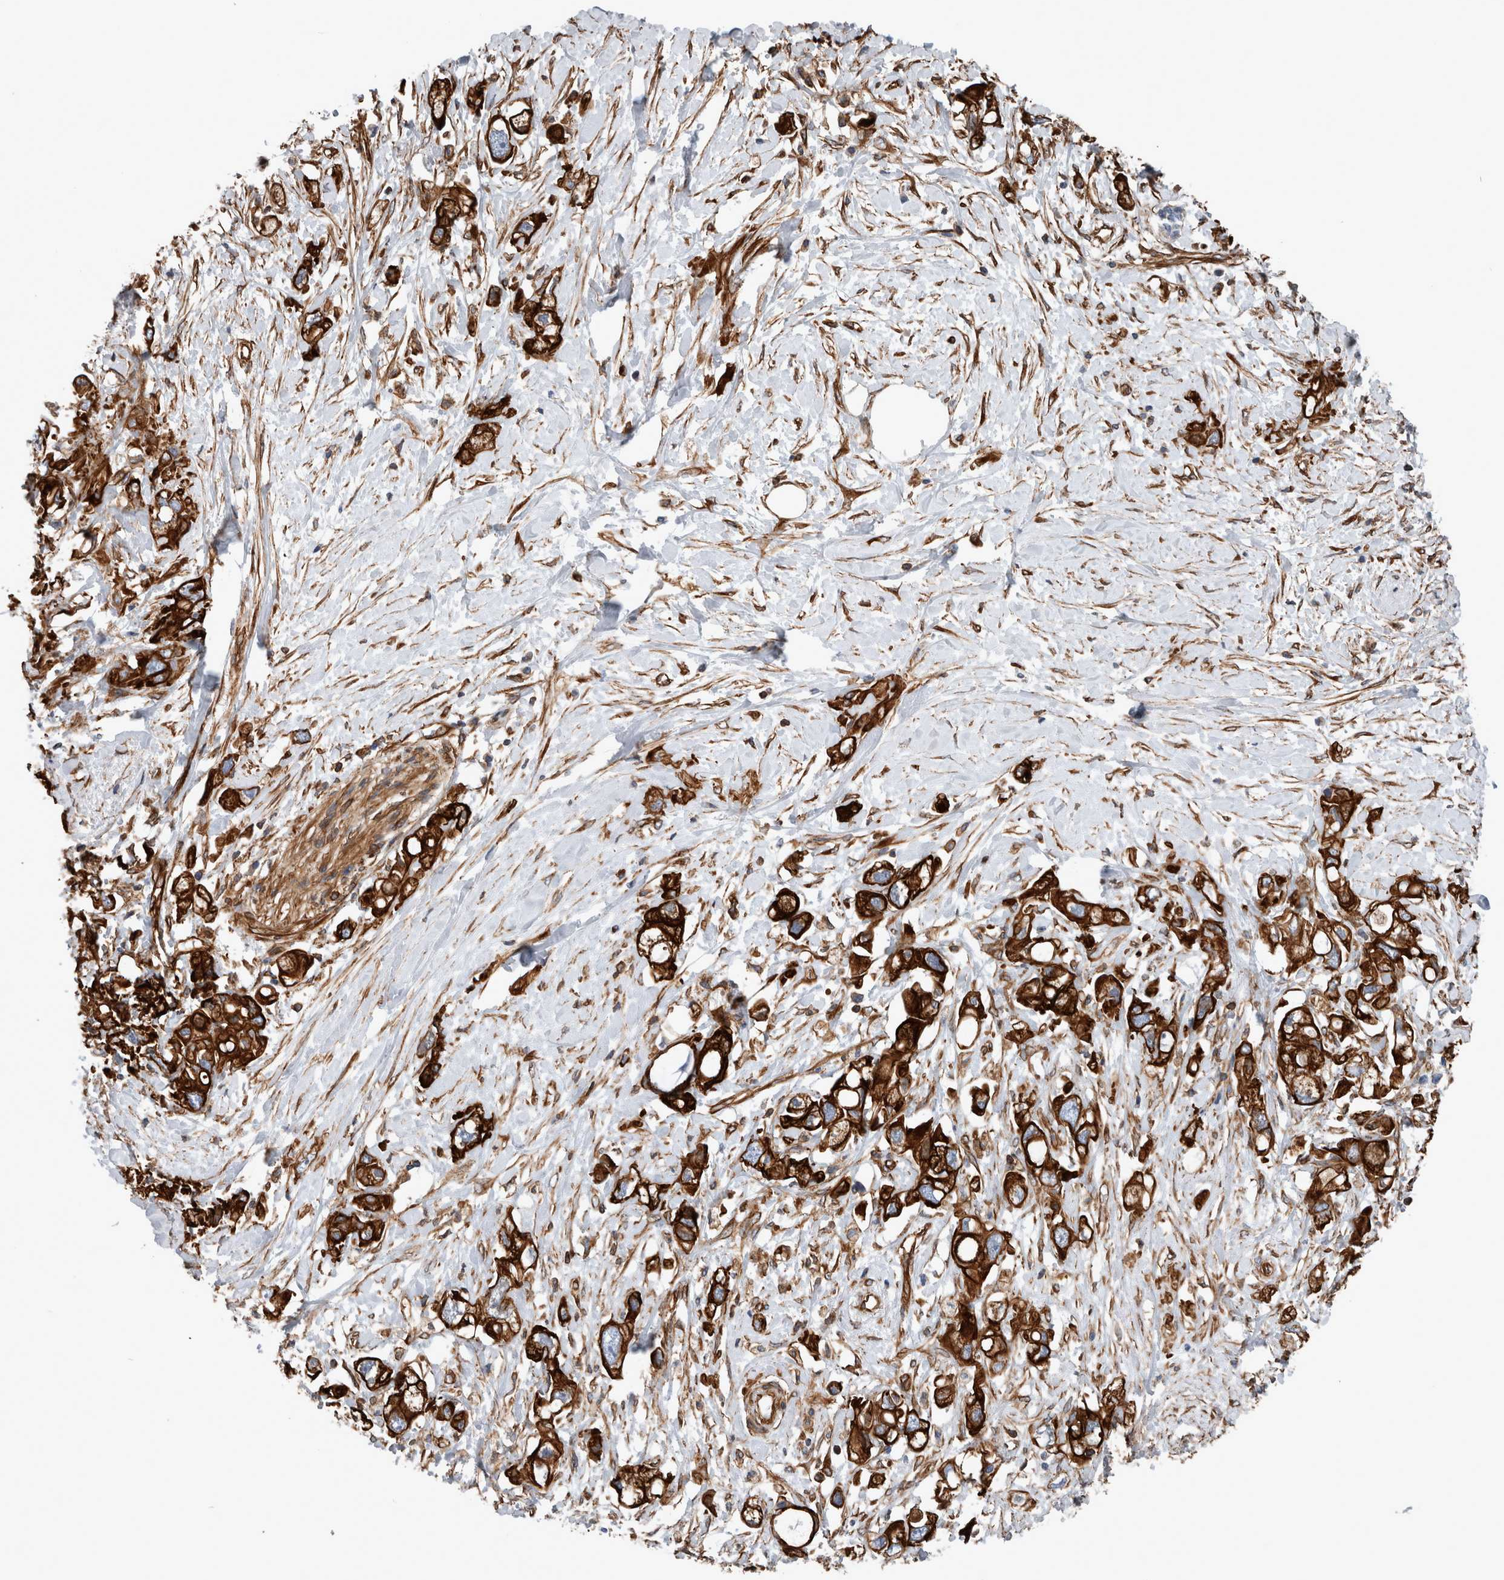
{"staining": {"intensity": "strong", "quantity": ">75%", "location": "cytoplasmic/membranous"}, "tissue": "pancreatic cancer", "cell_type": "Tumor cells", "image_type": "cancer", "snomed": [{"axis": "morphology", "description": "Adenocarcinoma, NOS"}, {"axis": "topography", "description": "Pancreas"}], "caption": "Adenocarcinoma (pancreatic) stained with immunohistochemistry shows strong cytoplasmic/membranous staining in approximately >75% of tumor cells. The staining is performed using DAB brown chromogen to label protein expression. The nuclei are counter-stained blue using hematoxylin.", "gene": "PLEC", "patient": {"sex": "female", "age": 56}}